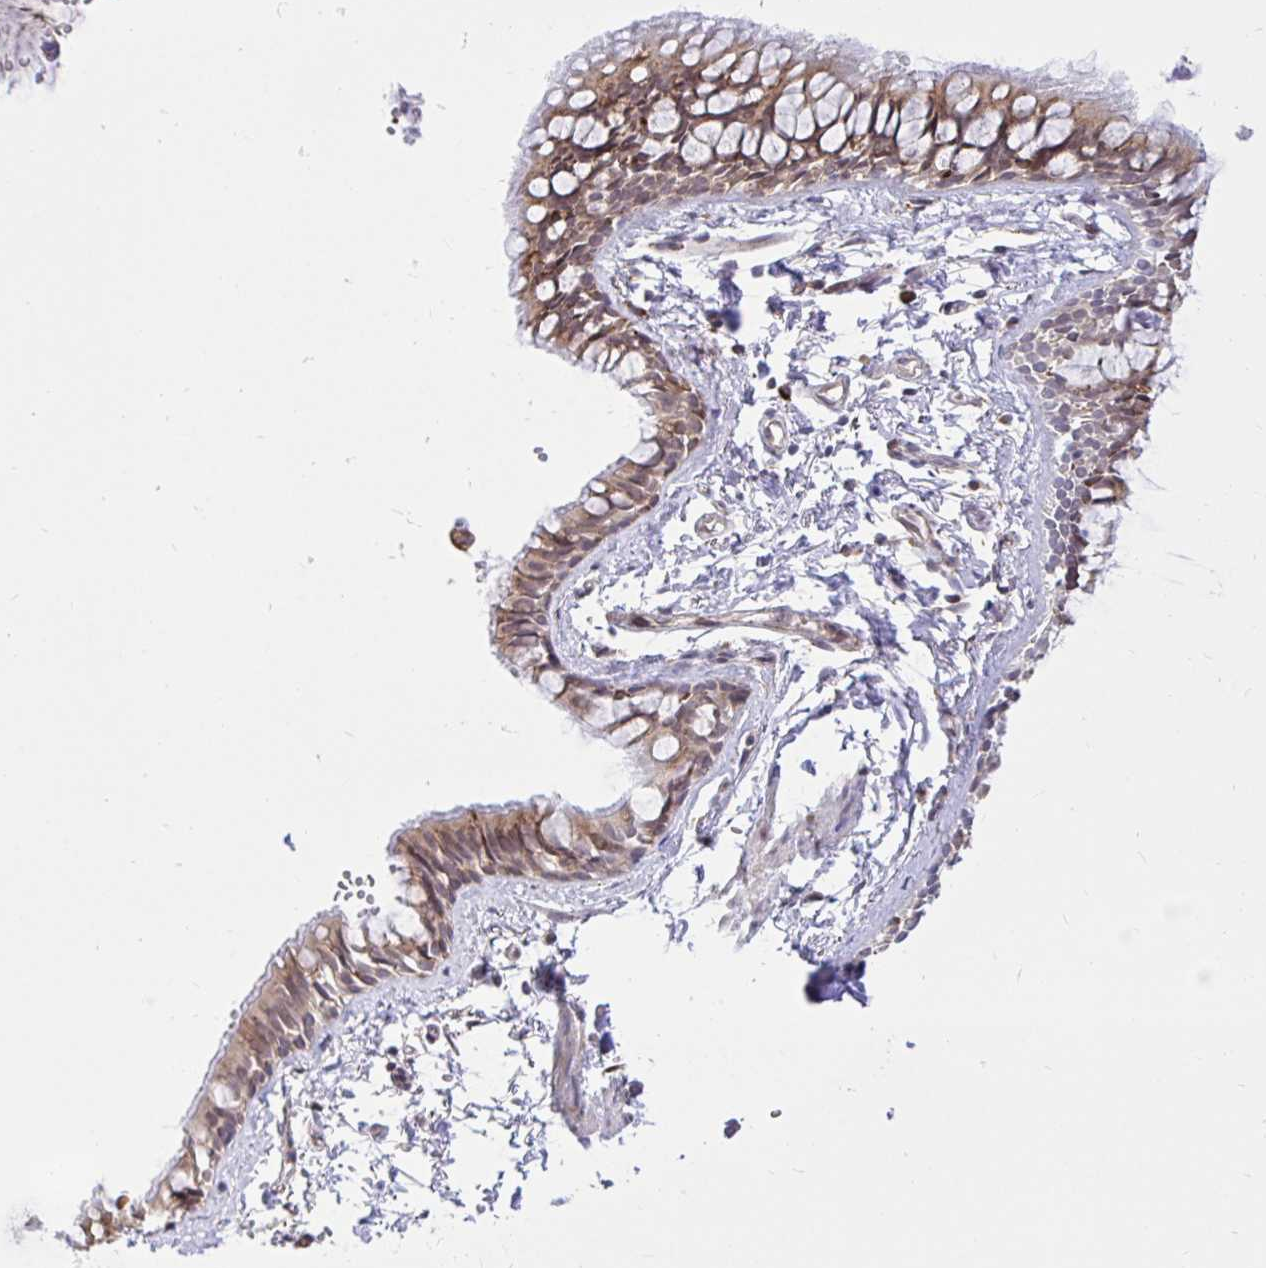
{"staining": {"intensity": "moderate", "quantity": ">75%", "location": "cytoplasmic/membranous"}, "tissue": "bronchus", "cell_type": "Respiratory epithelial cells", "image_type": "normal", "snomed": [{"axis": "morphology", "description": "Normal tissue, NOS"}, {"axis": "topography", "description": "Bronchus"}], "caption": "Bronchus stained with IHC shows moderate cytoplasmic/membranous expression in about >75% of respiratory epithelial cells. Nuclei are stained in blue.", "gene": "NAALAD2", "patient": {"sex": "female", "age": 59}}